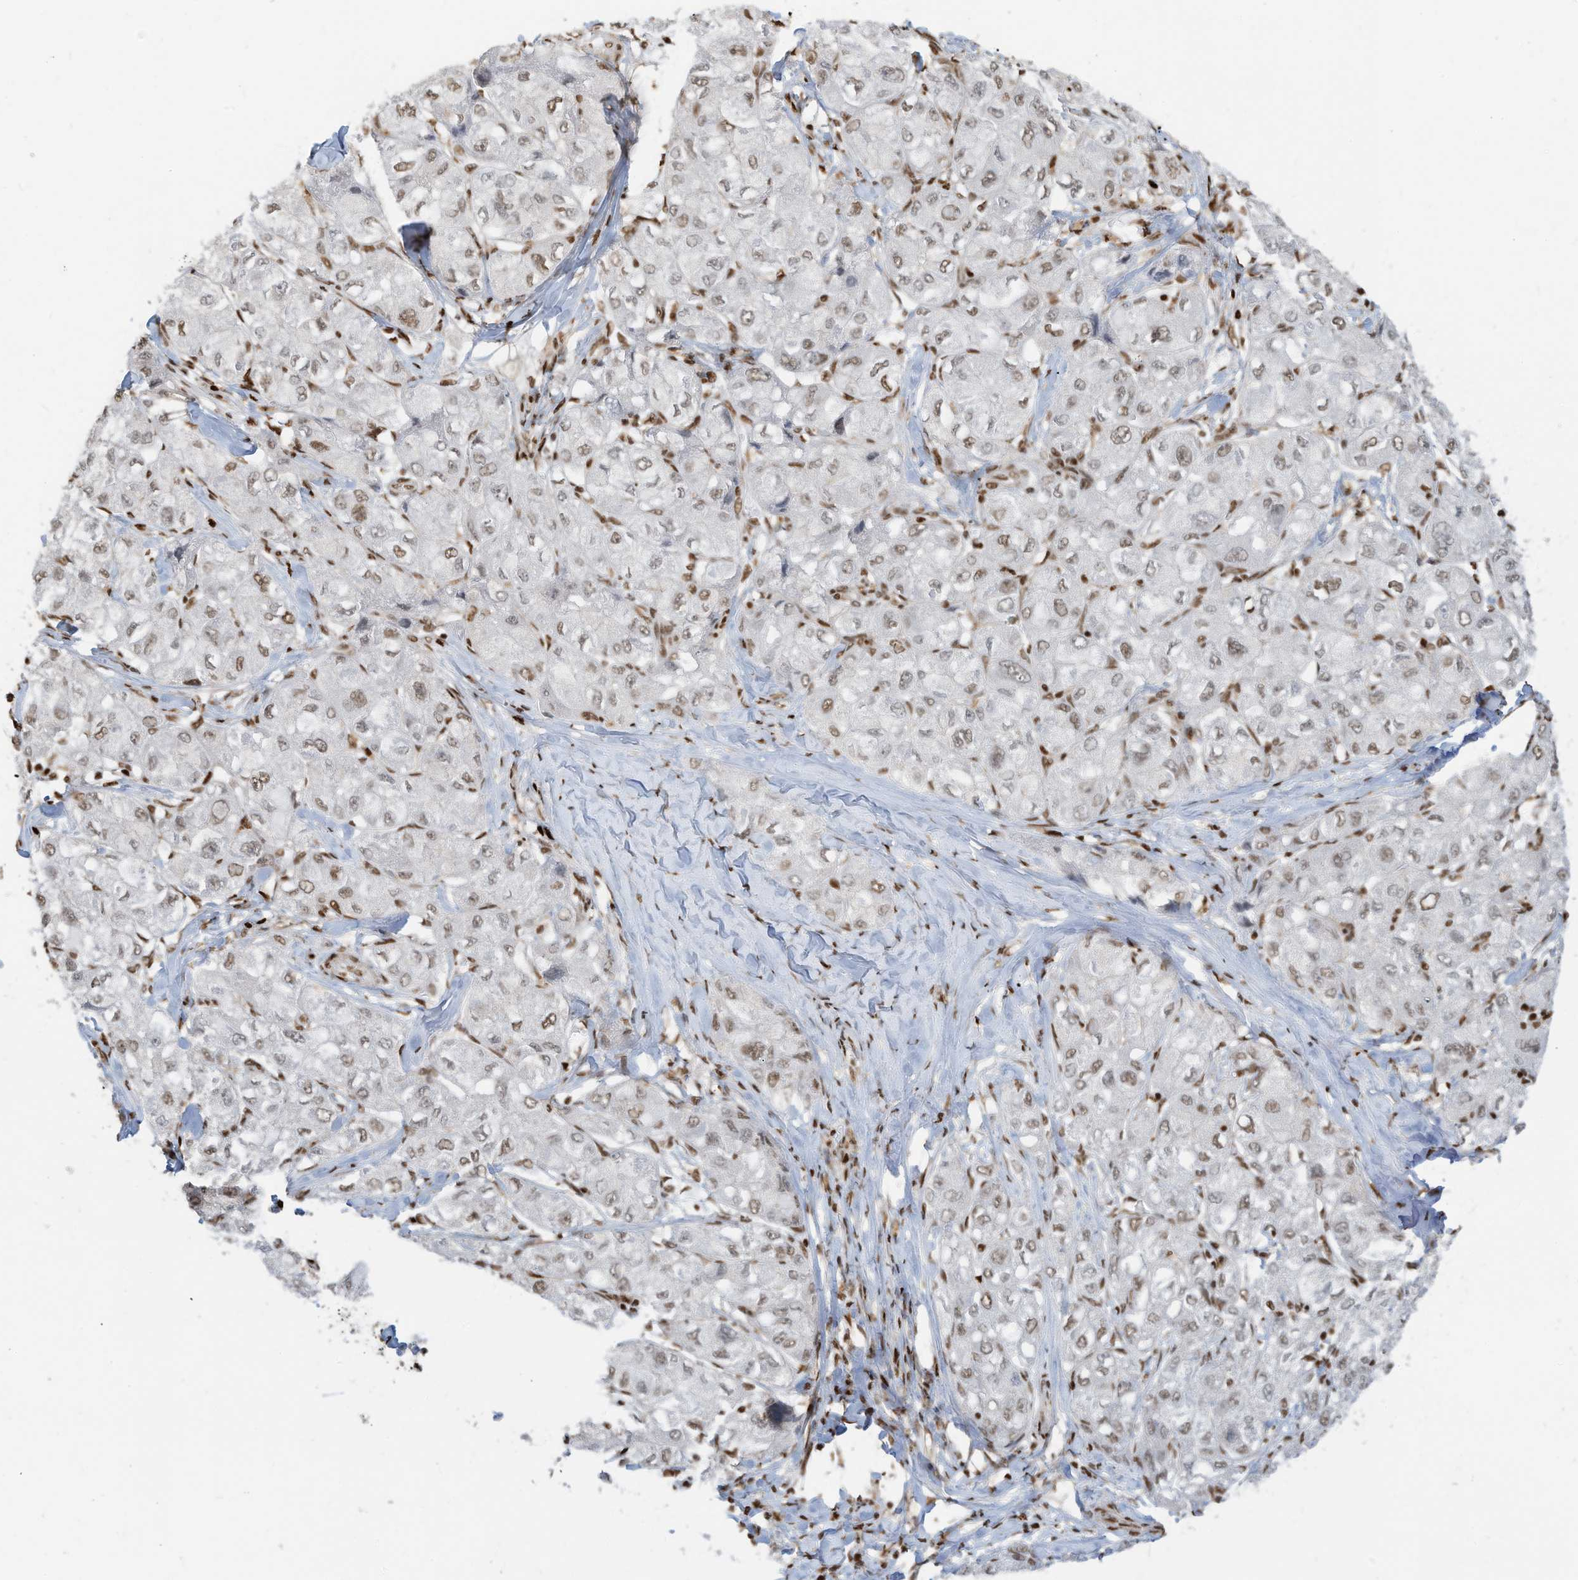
{"staining": {"intensity": "moderate", "quantity": "25%-75%", "location": "nuclear"}, "tissue": "liver cancer", "cell_type": "Tumor cells", "image_type": "cancer", "snomed": [{"axis": "morphology", "description": "Carcinoma, Hepatocellular, NOS"}, {"axis": "topography", "description": "Liver"}], "caption": "IHC photomicrograph of neoplastic tissue: human liver cancer stained using immunohistochemistry displays medium levels of moderate protein expression localized specifically in the nuclear of tumor cells, appearing as a nuclear brown color.", "gene": "SAMD15", "patient": {"sex": "male", "age": 80}}